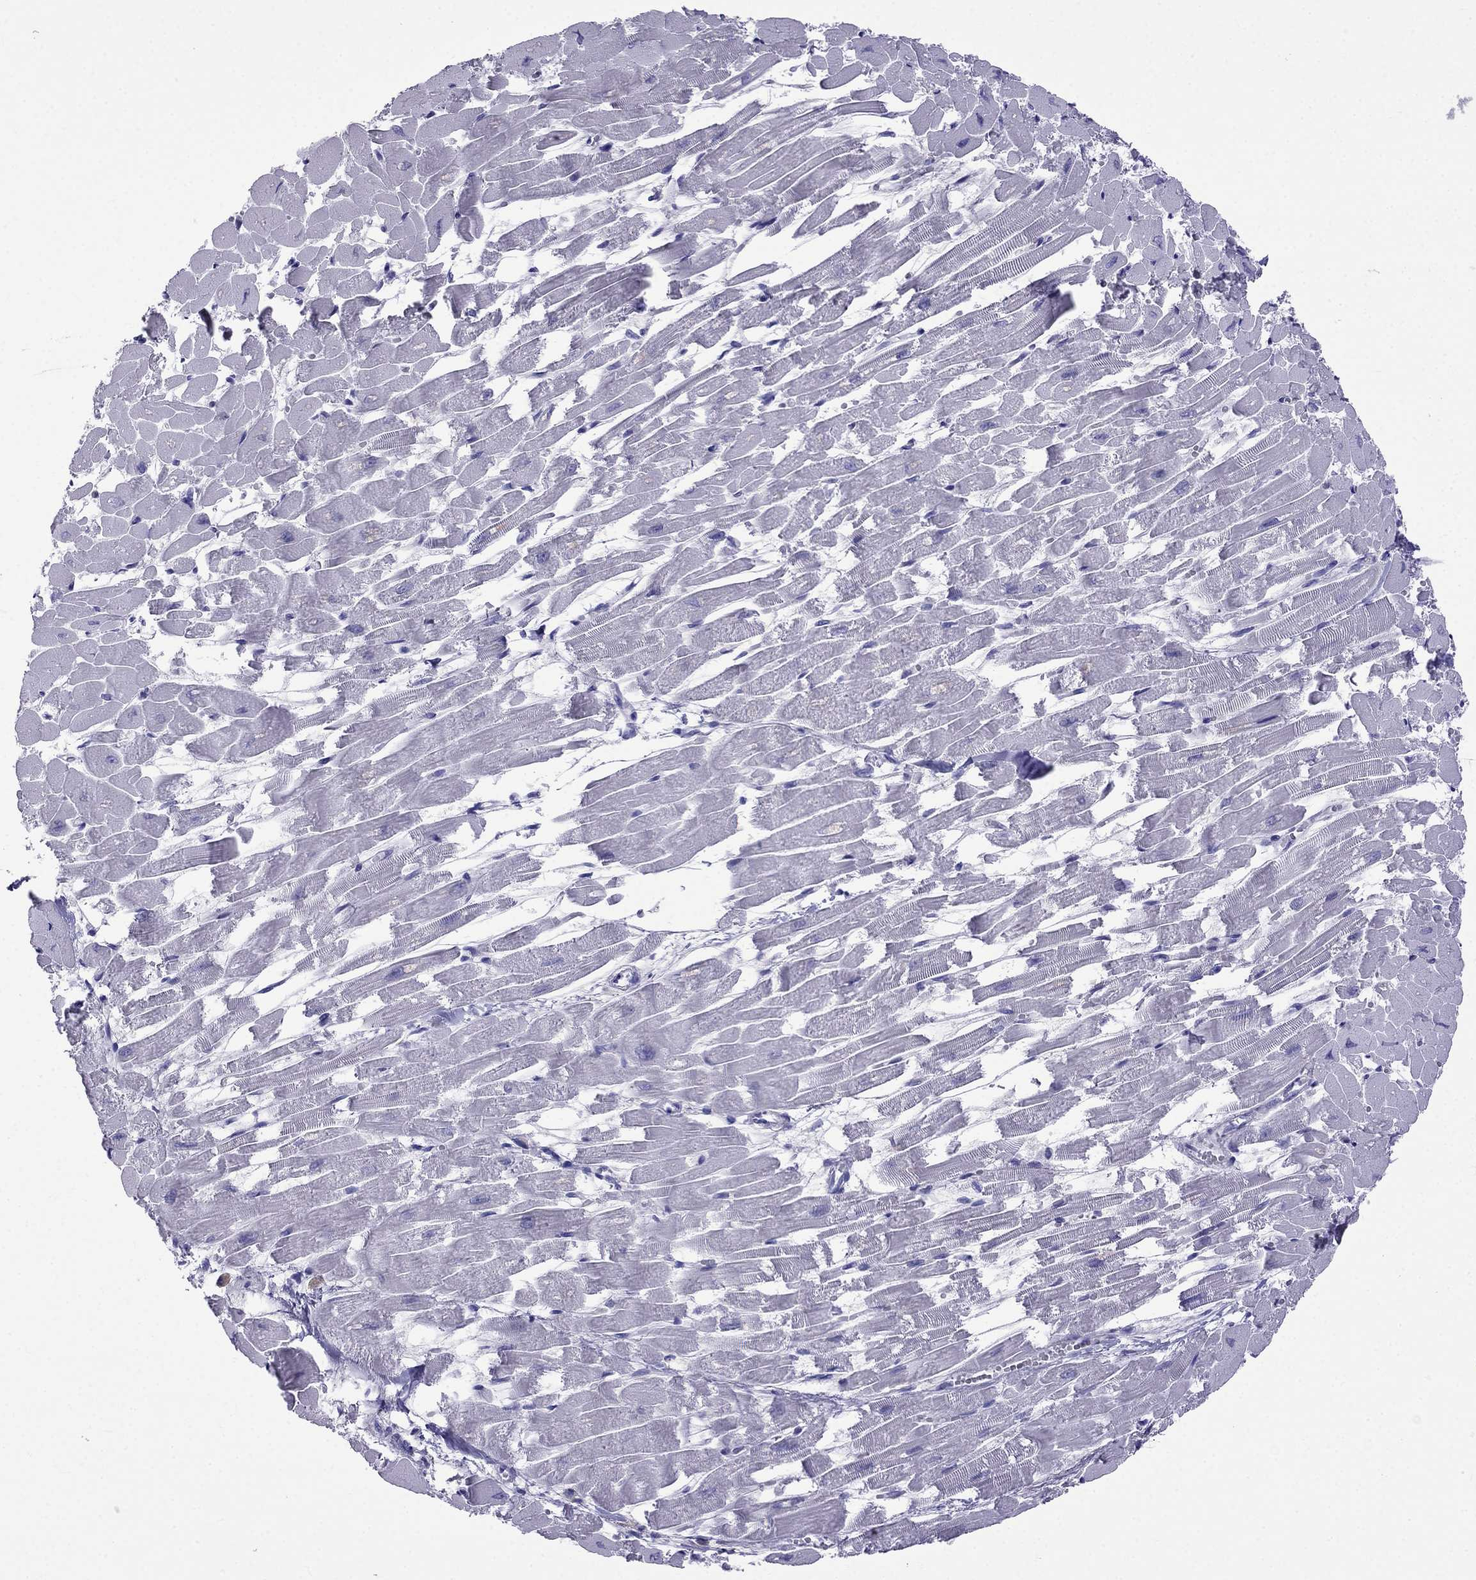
{"staining": {"intensity": "negative", "quantity": "none", "location": "none"}, "tissue": "heart muscle", "cell_type": "Cardiomyocytes", "image_type": "normal", "snomed": [{"axis": "morphology", "description": "Normal tissue, NOS"}, {"axis": "topography", "description": "Heart"}], "caption": "High power microscopy image of an immunohistochemistry photomicrograph of unremarkable heart muscle, revealing no significant staining in cardiomyocytes.", "gene": "ARR3", "patient": {"sex": "female", "age": 52}}